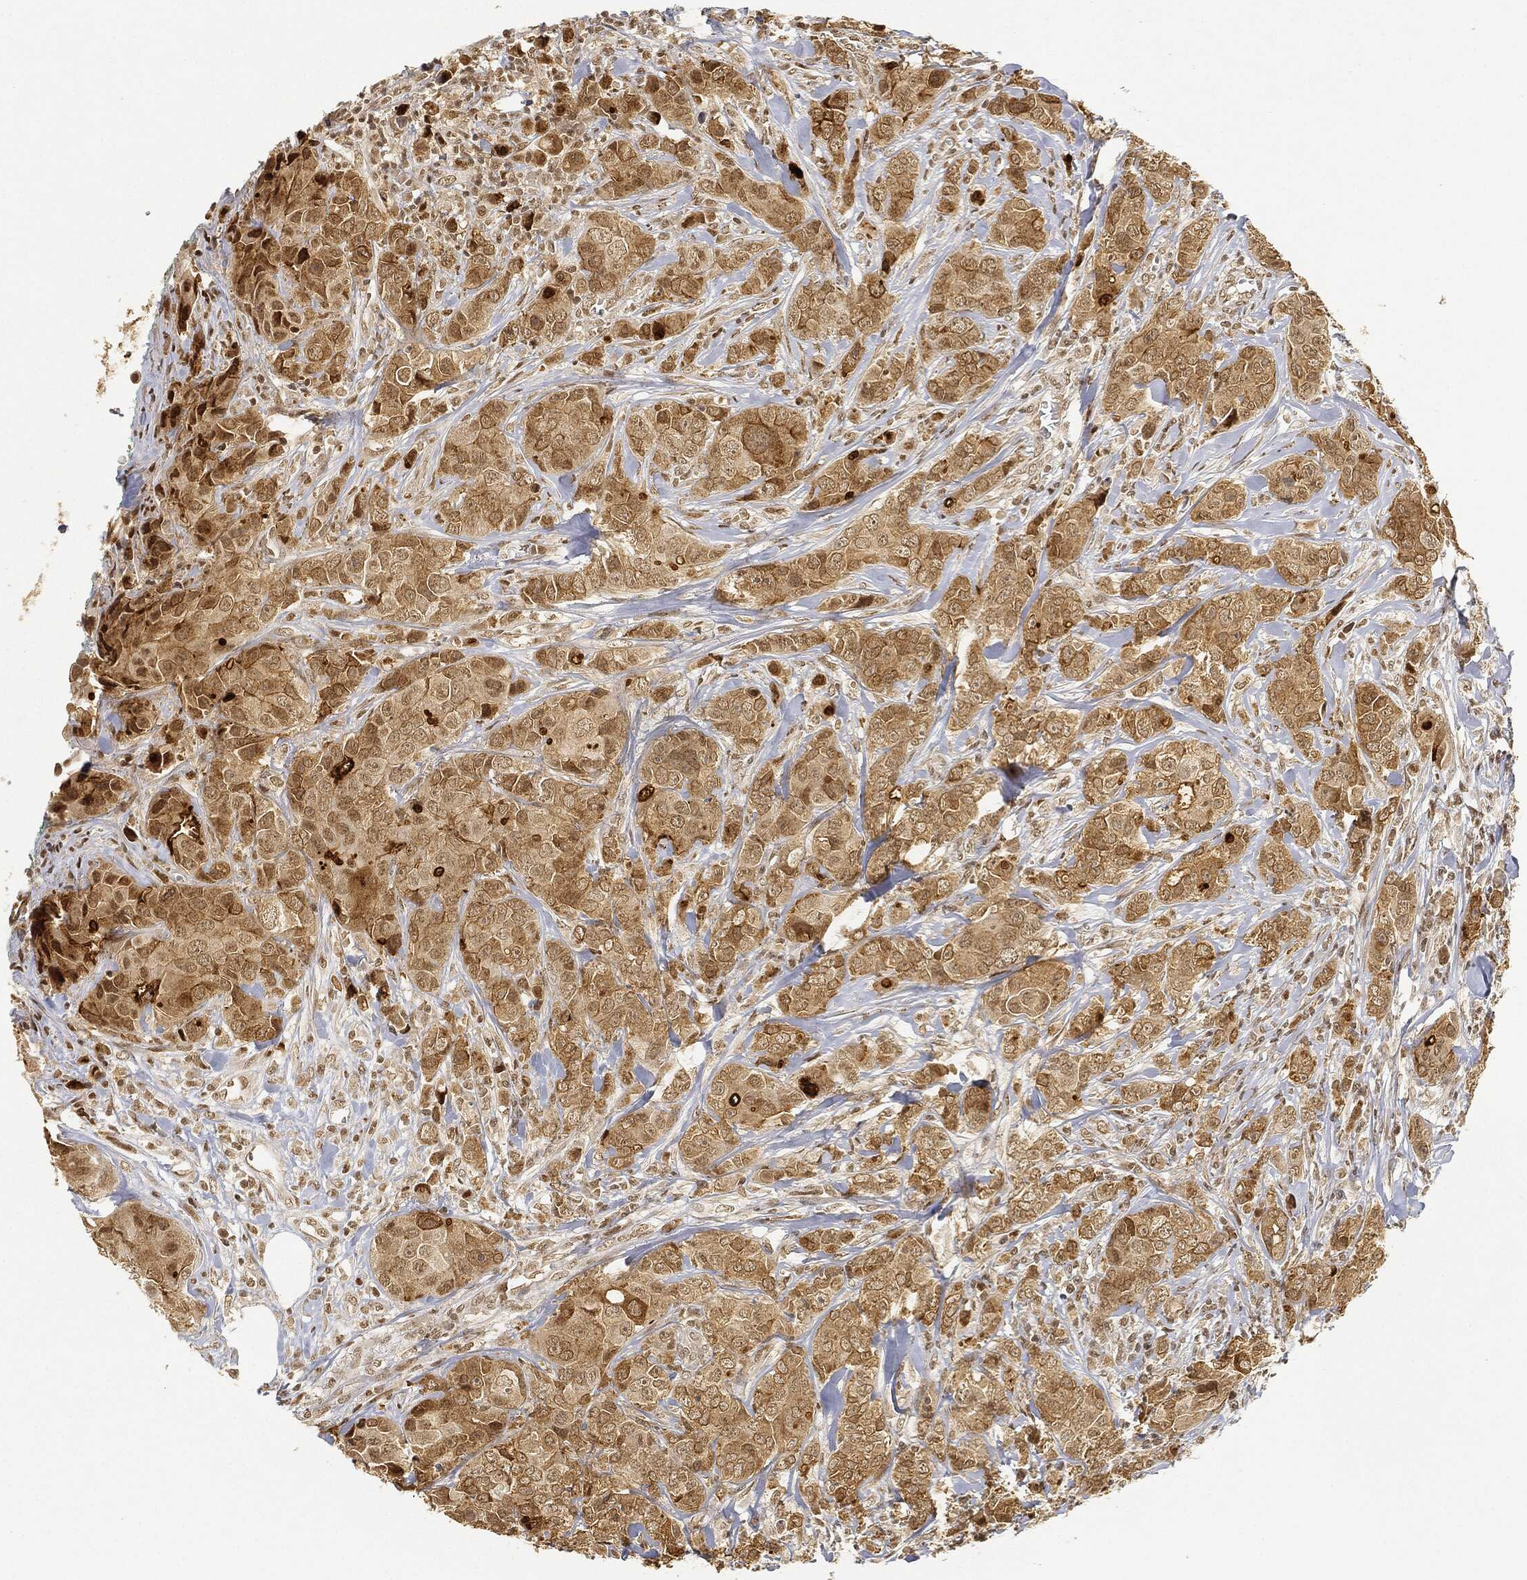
{"staining": {"intensity": "moderate", "quantity": "25%-75%", "location": "cytoplasmic/membranous"}, "tissue": "breast cancer", "cell_type": "Tumor cells", "image_type": "cancer", "snomed": [{"axis": "morphology", "description": "Duct carcinoma"}, {"axis": "topography", "description": "Breast"}], "caption": "Human infiltrating ductal carcinoma (breast) stained with a protein marker displays moderate staining in tumor cells.", "gene": "CIB1", "patient": {"sex": "female", "age": 43}}